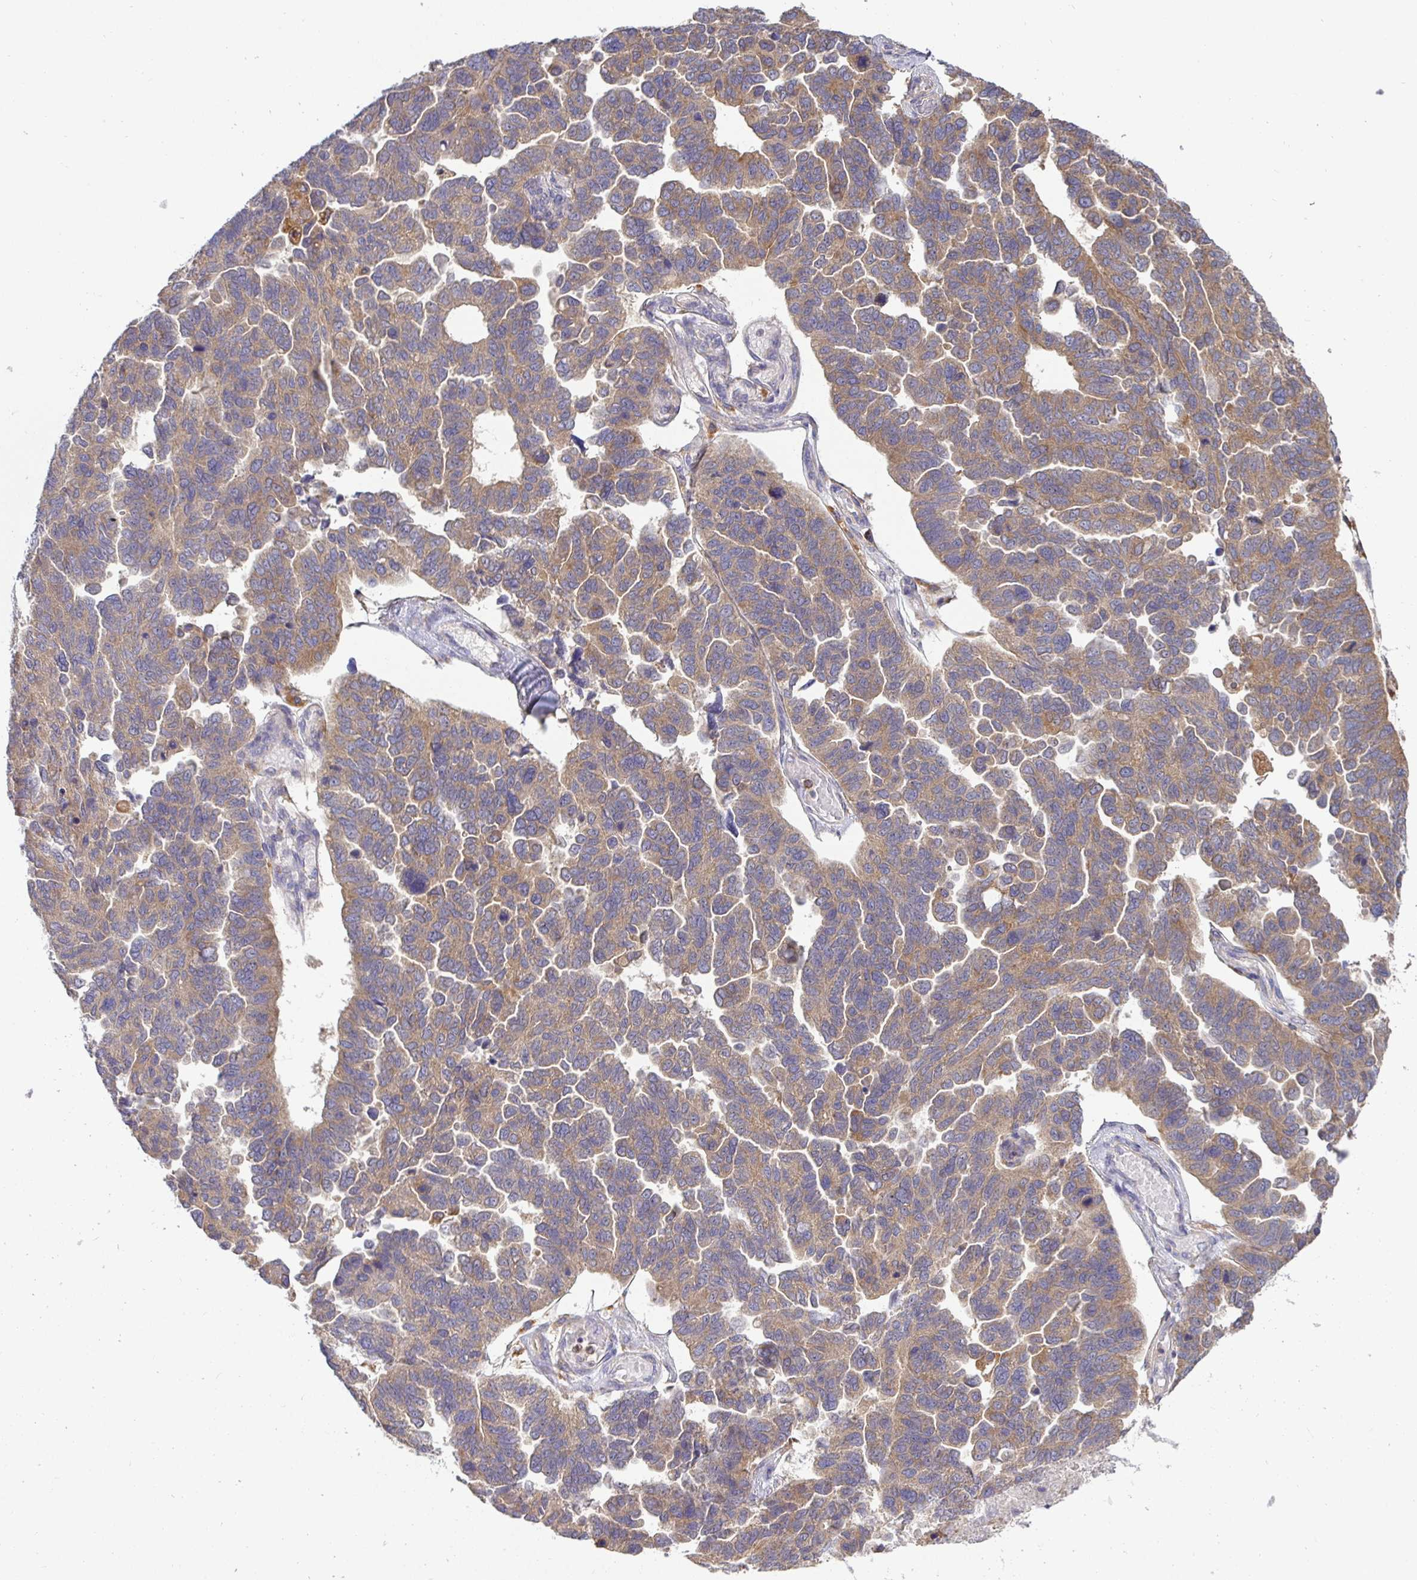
{"staining": {"intensity": "moderate", "quantity": ">75%", "location": "cytoplasmic/membranous"}, "tissue": "ovarian cancer", "cell_type": "Tumor cells", "image_type": "cancer", "snomed": [{"axis": "morphology", "description": "Cystadenocarcinoma, serous, NOS"}, {"axis": "topography", "description": "Ovary"}], "caption": "The immunohistochemical stain shows moderate cytoplasmic/membranous expression in tumor cells of serous cystadenocarcinoma (ovarian) tissue.", "gene": "ATP6V1F", "patient": {"sex": "female", "age": 64}}